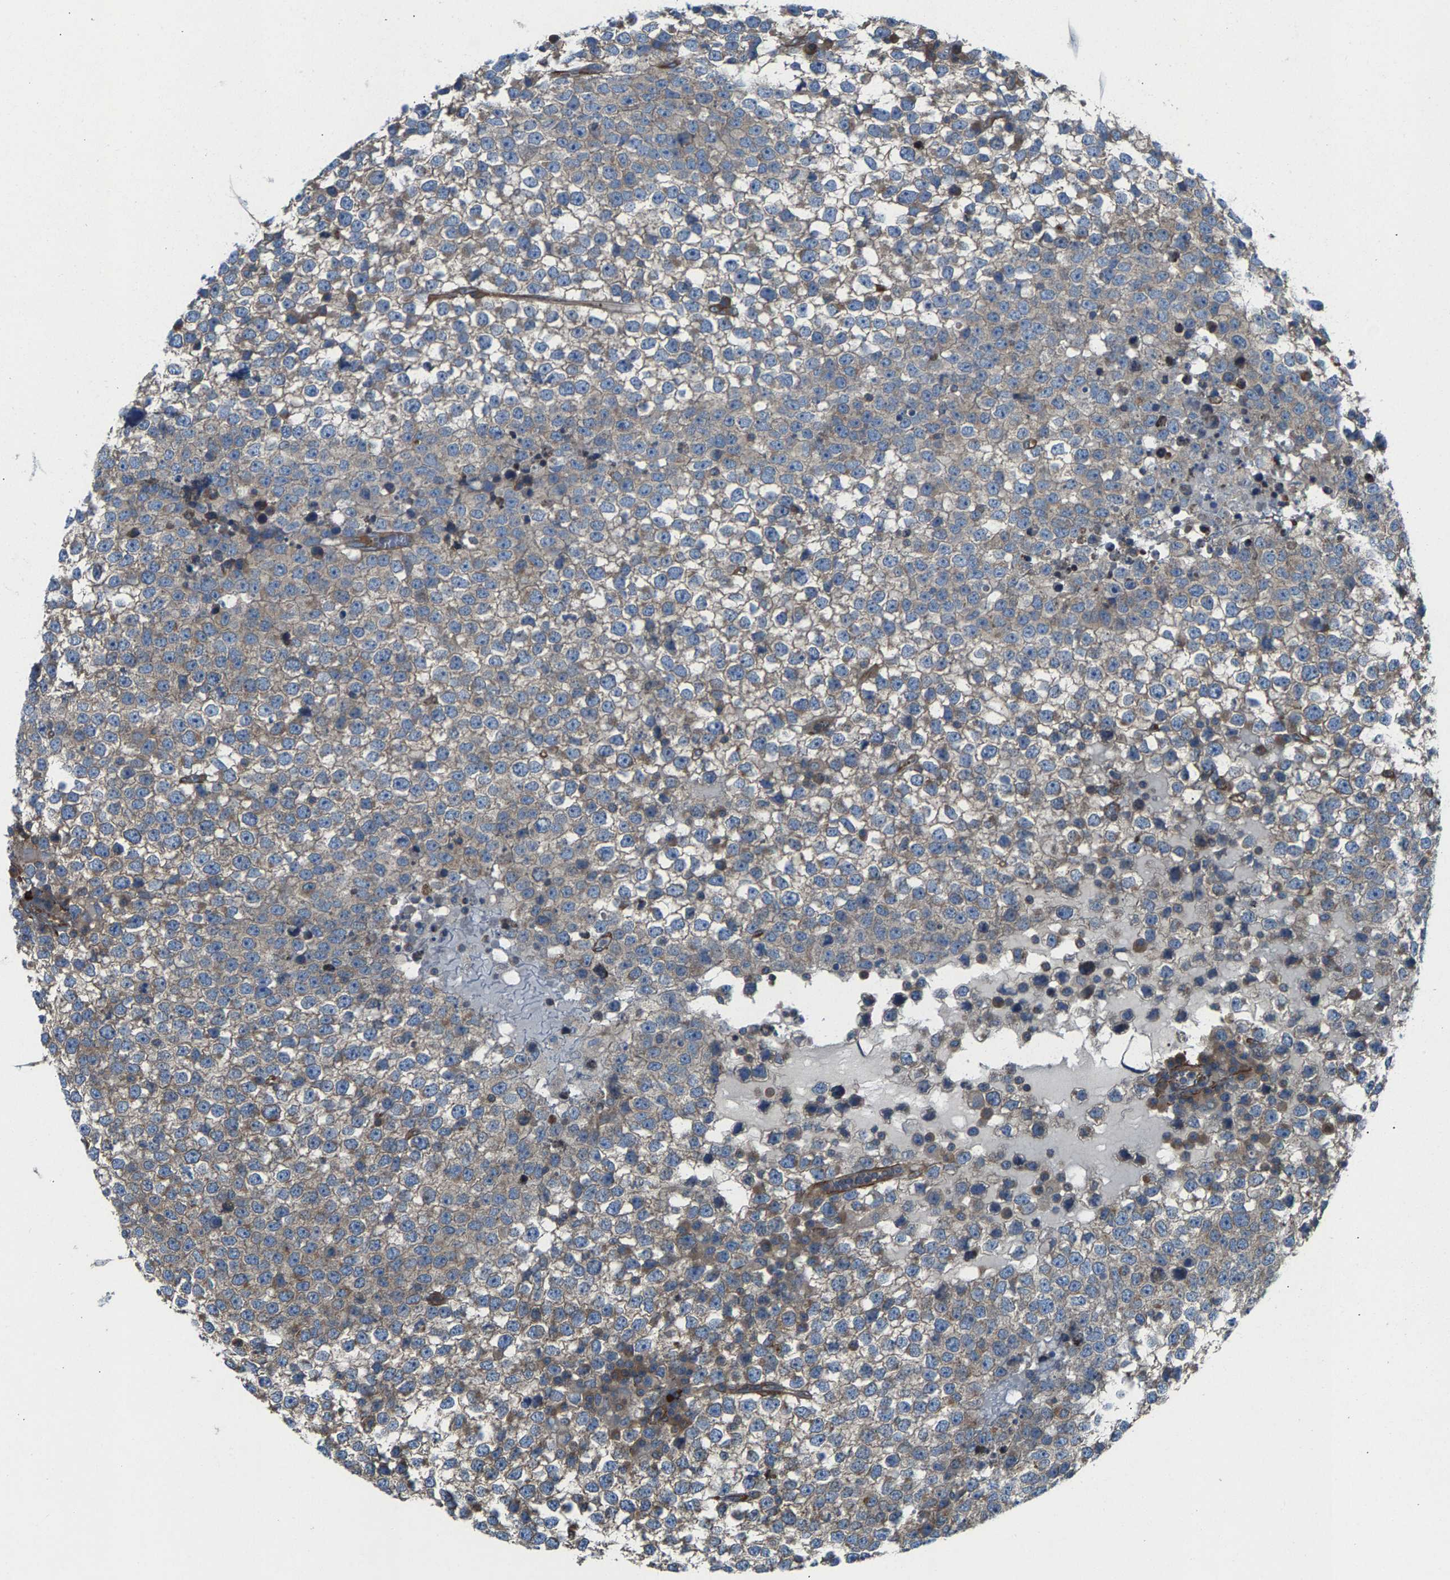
{"staining": {"intensity": "negative", "quantity": "none", "location": "none"}, "tissue": "testis cancer", "cell_type": "Tumor cells", "image_type": "cancer", "snomed": [{"axis": "morphology", "description": "Seminoma, NOS"}, {"axis": "topography", "description": "Testis"}], "caption": "DAB (3,3'-diaminobenzidine) immunohistochemical staining of human seminoma (testis) demonstrates no significant expression in tumor cells.", "gene": "PDCL", "patient": {"sex": "male", "age": 65}}